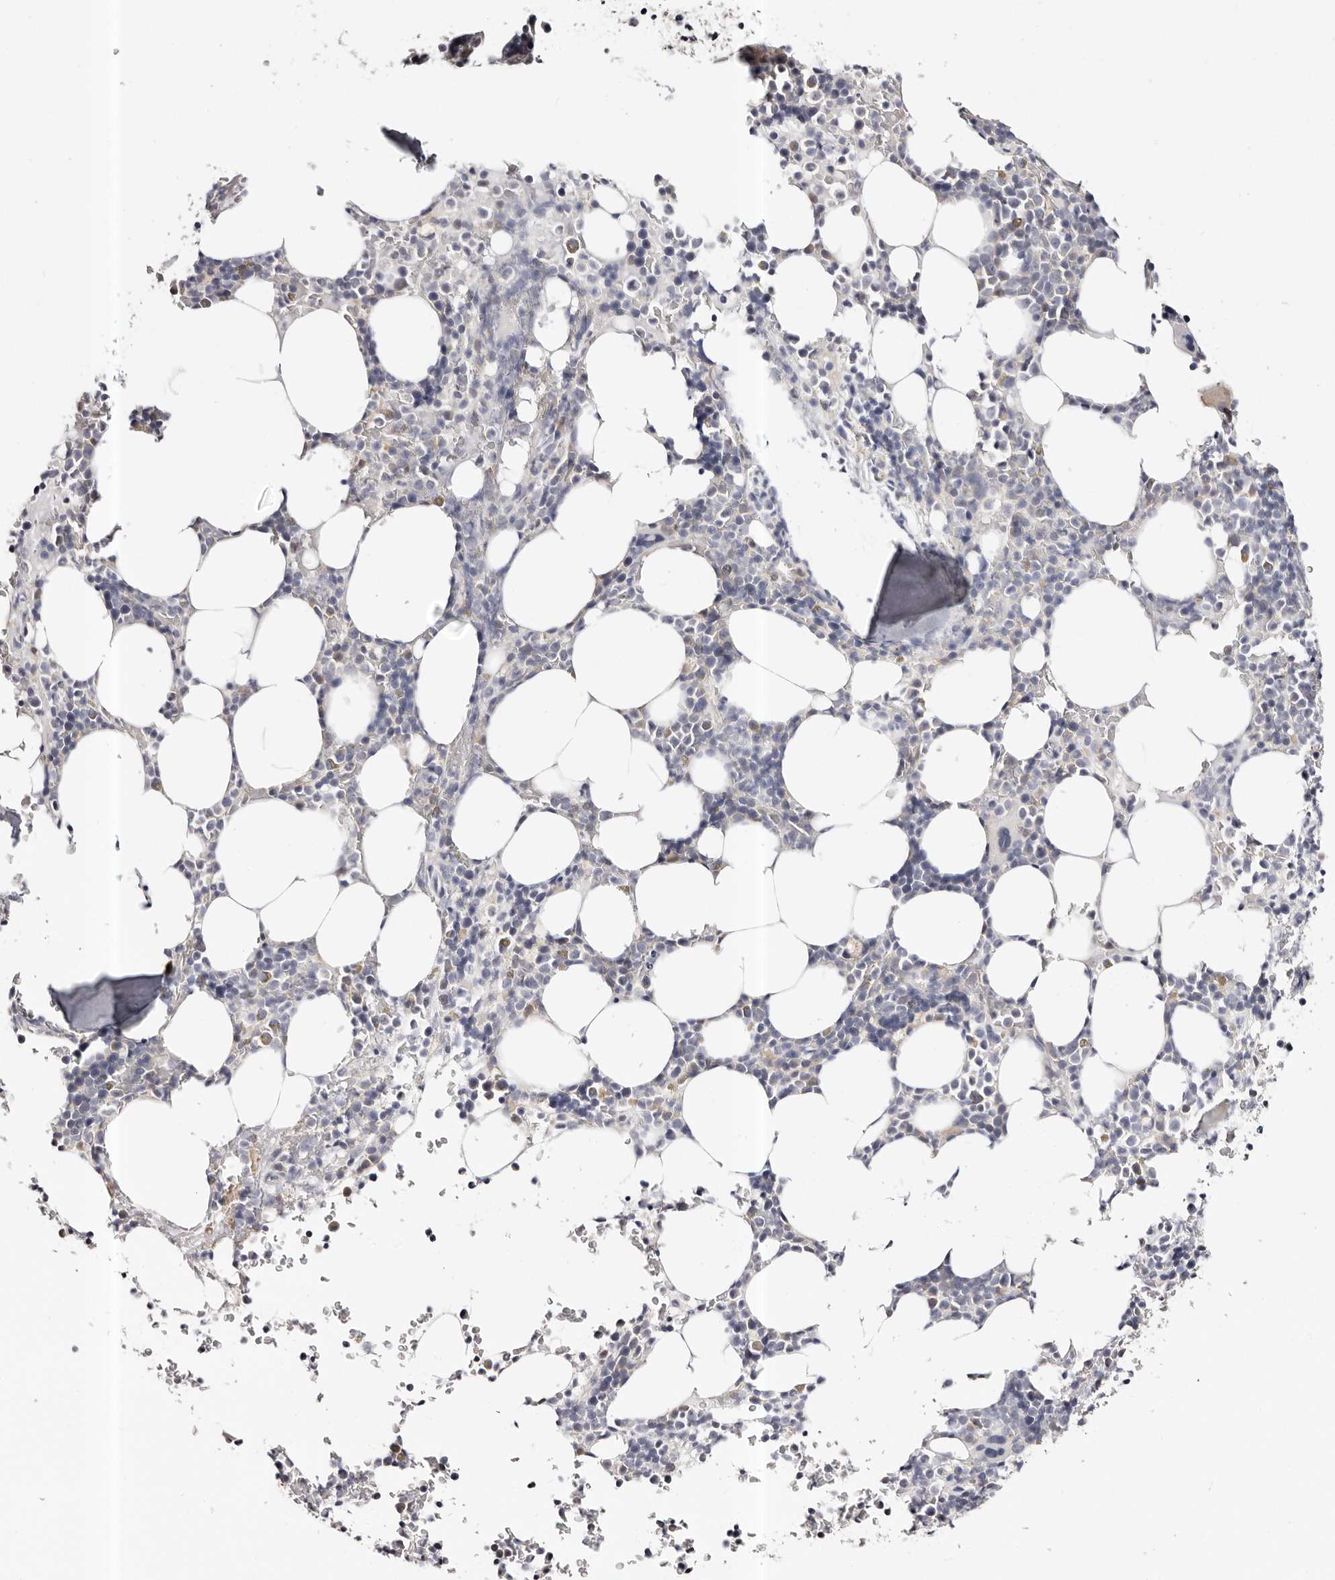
{"staining": {"intensity": "negative", "quantity": "none", "location": "none"}, "tissue": "bone marrow", "cell_type": "Hematopoietic cells", "image_type": "normal", "snomed": [{"axis": "morphology", "description": "Normal tissue, NOS"}, {"axis": "topography", "description": "Bone marrow"}], "caption": "There is no significant staining in hematopoietic cells of bone marrow. Brightfield microscopy of IHC stained with DAB (brown) and hematoxylin (blue), captured at high magnification.", "gene": "ROM1", "patient": {"sex": "male", "age": 58}}